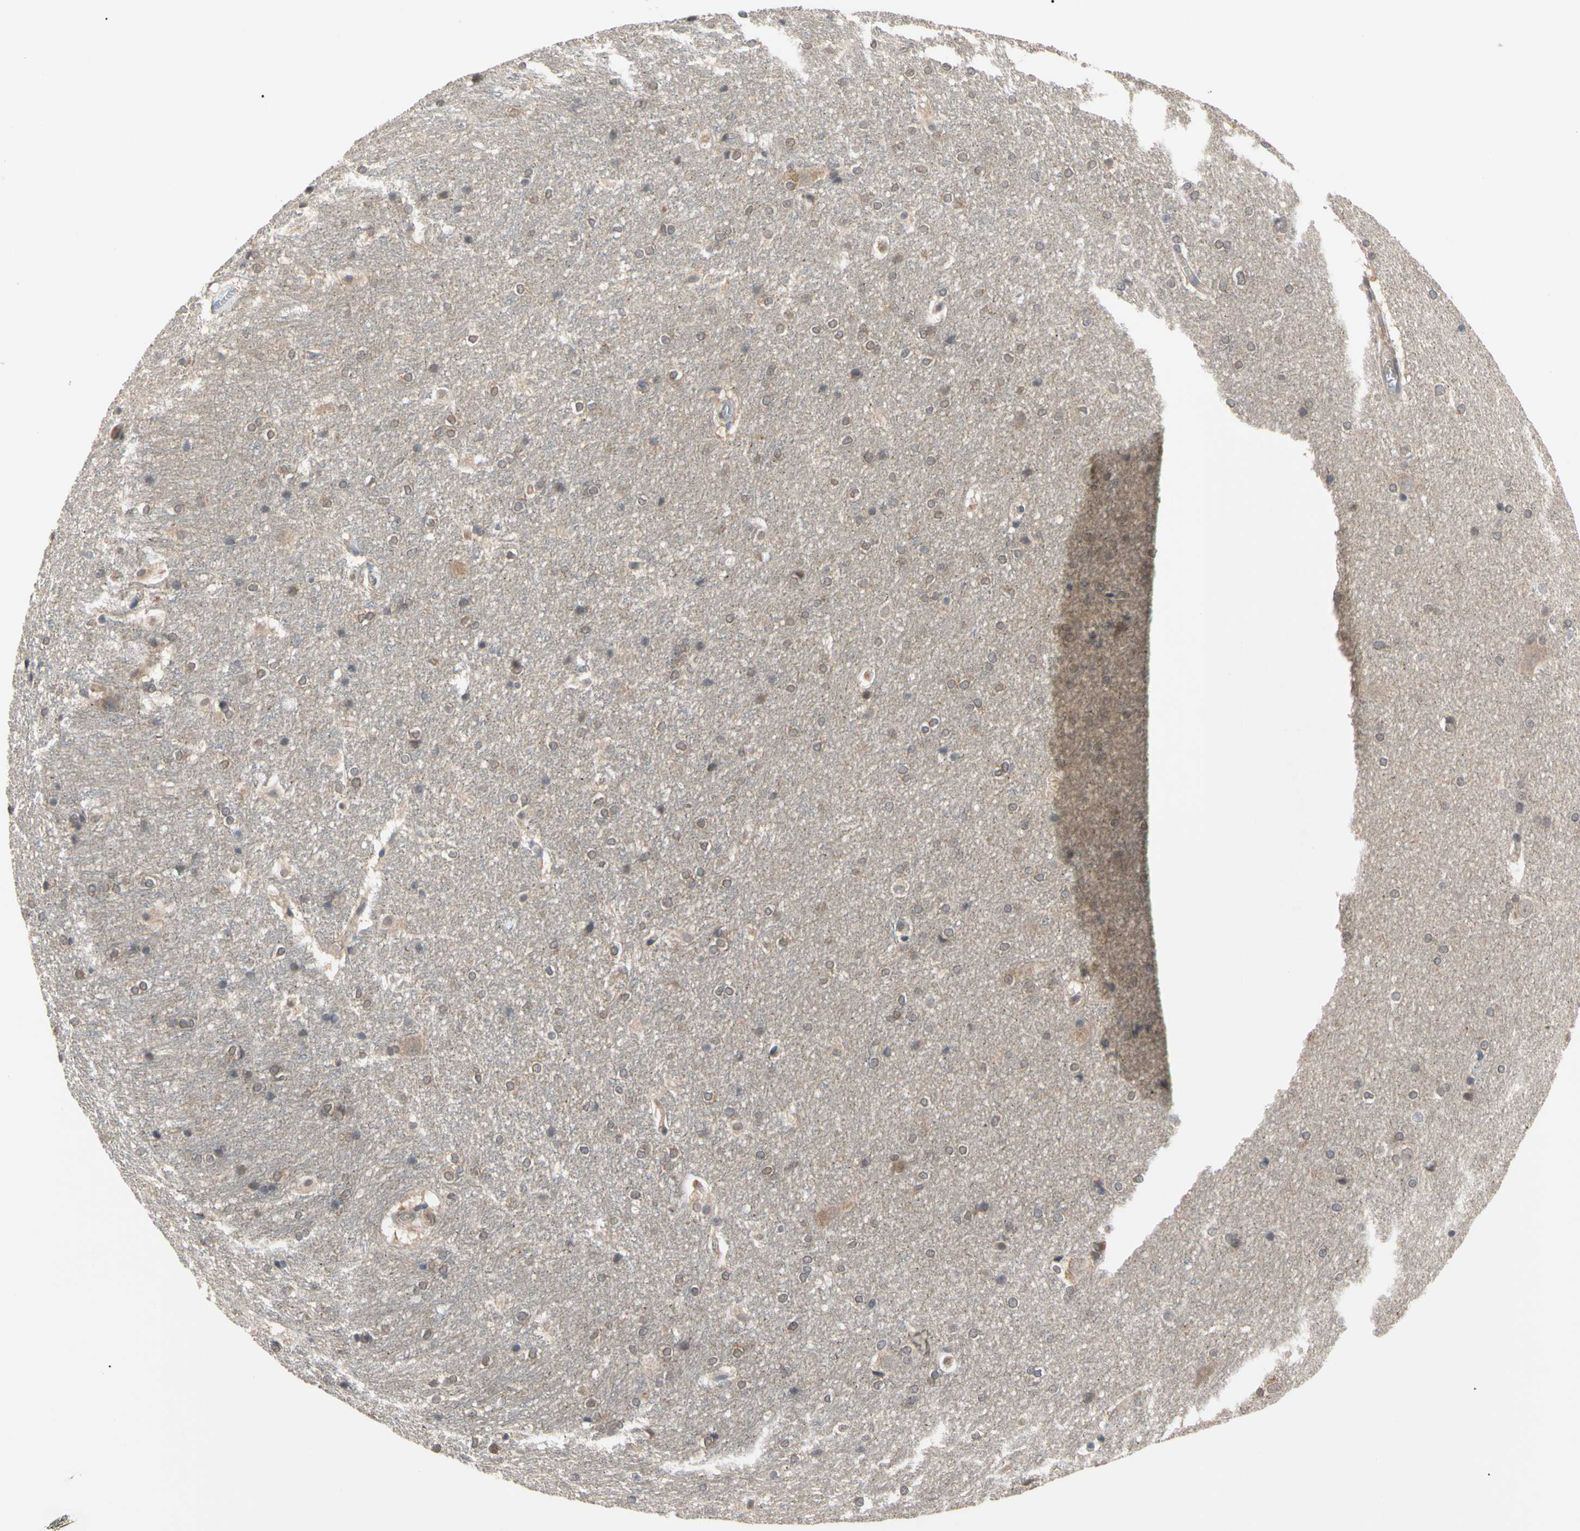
{"staining": {"intensity": "moderate", "quantity": ">75%", "location": "cytoplasmic/membranous"}, "tissue": "hippocampus", "cell_type": "Glial cells", "image_type": "normal", "snomed": [{"axis": "morphology", "description": "Normal tissue, NOS"}, {"axis": "topography", "description": "Hippocampus"}], "caption": "Immunohistochemical staining of normal human hippocampus exhibits medium levels of moderate cytoplasmic/membranous staining in approximately >75% of glial cells.", "gene": "DPP8", "patient": {"sex": "female", "age": 19}}